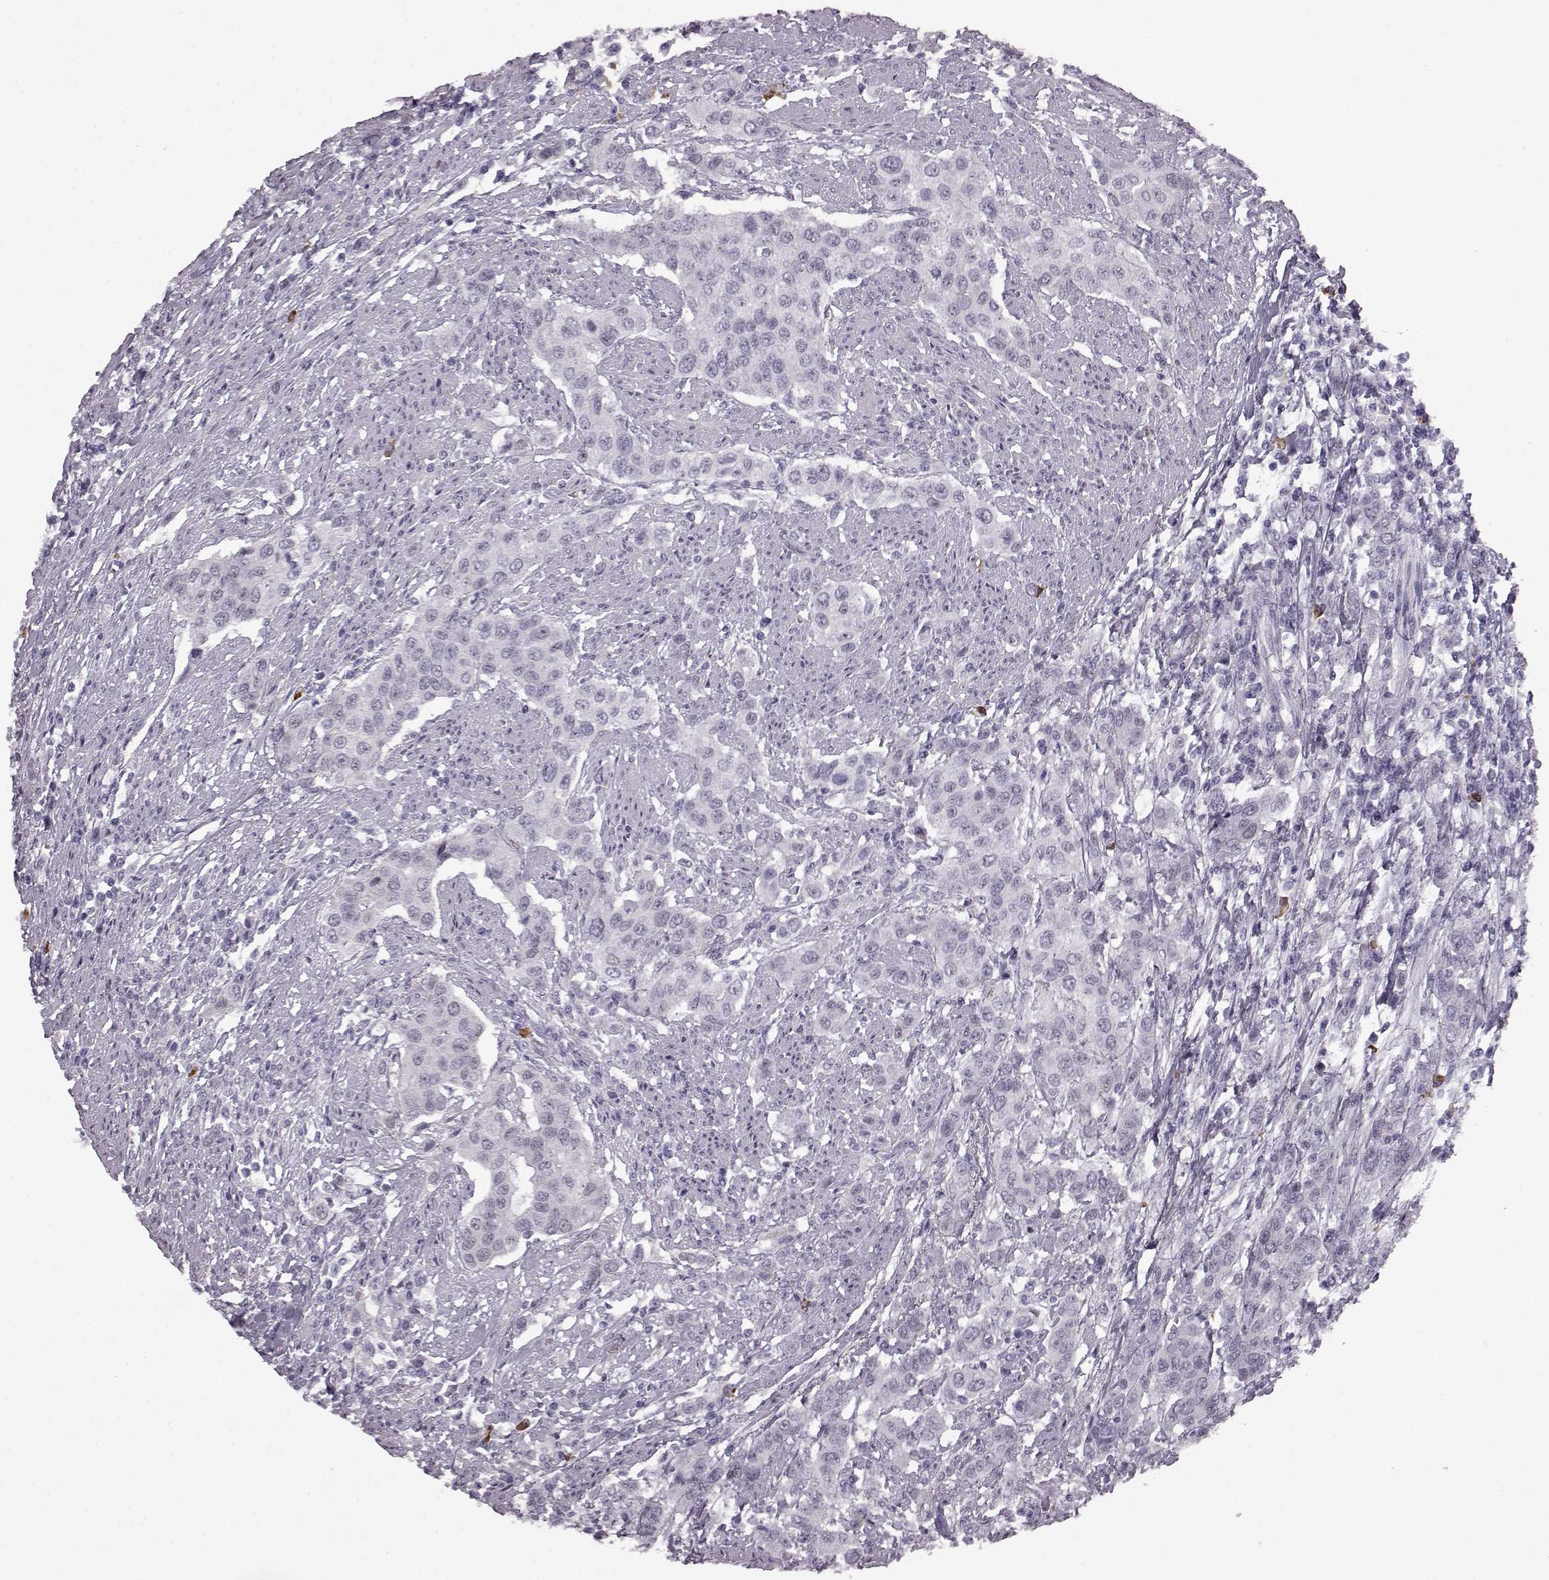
{"staining": {"intensity": "negative", "quantity": "none", "location": "none"}, "tissue": "urothelial cancer", "cell_type": "Tumor cells", "image_type": "cancer", "snomed": [{"axis": "morphology", "description": "Urothelial carcinoma, High grade"}, {"axis": "topography", "description": "Urinary bladder"}], "caption": "Immunohistochemistry of high-grade urothelial carcinoma exhibits no staining in tumor cells.", "gene": "PRPH2", "patient": {"sex": "female", "age": 58}}